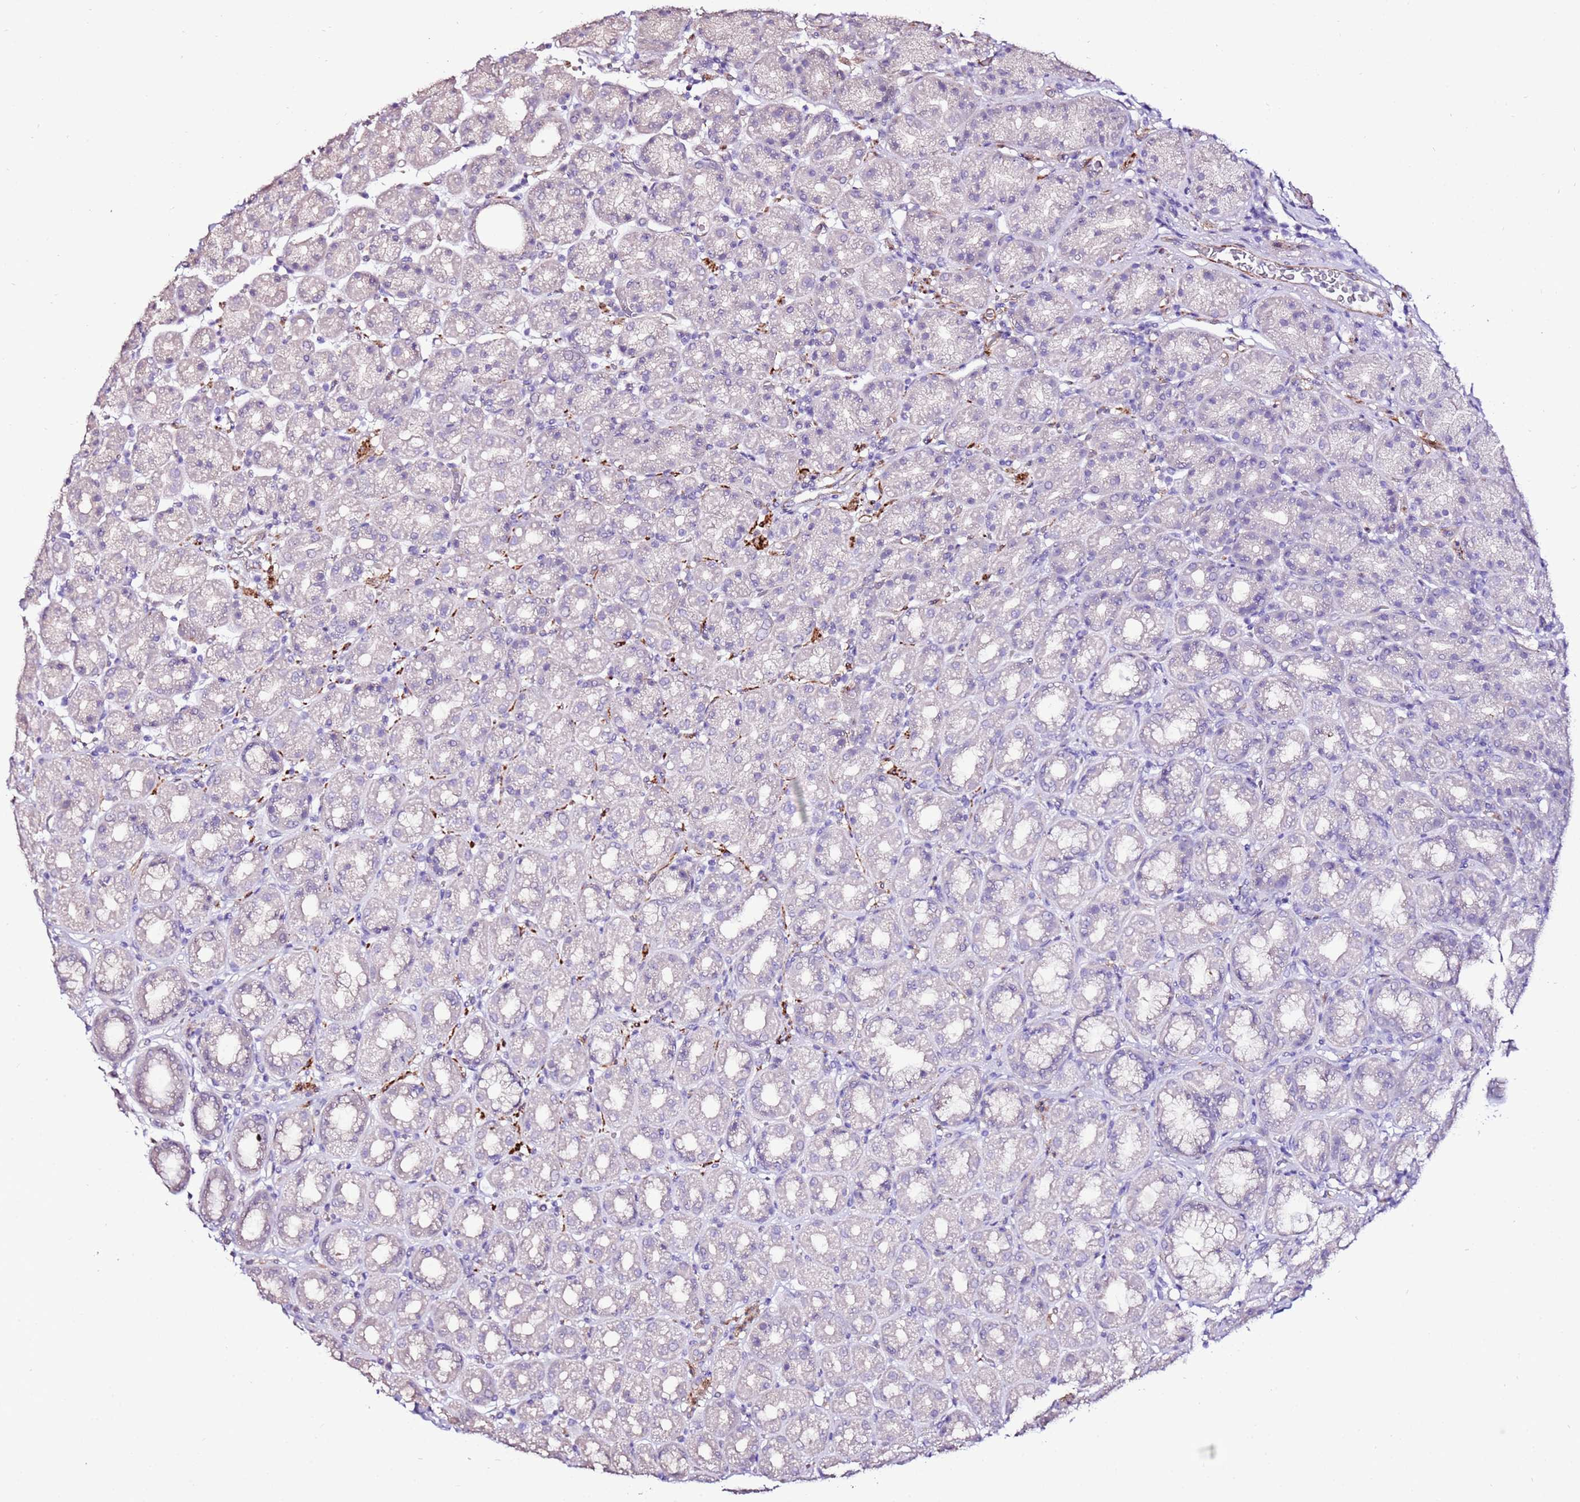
{"staining": {"intensity": "moderate", "quantity": "<25%", "location": "cytoplasmic/membranous"}, "tissue": "stomach", "cell_type": "Glandular cells", "image_type": "normal", "snomed": [{"axis": "morphology", "description": "Normal tissue, NOS"}, {"axis": "topography", "description": "Stomach, upper"}], "caption": "IHC micrograph of benign human stomach stained for a protein (brown), which reveals low levels of moderate cytoplasmic/membranous staining in approximately <25% of glandular cells.", "gene": "ART5", "patient": {"sex": "male", "age": 68}}